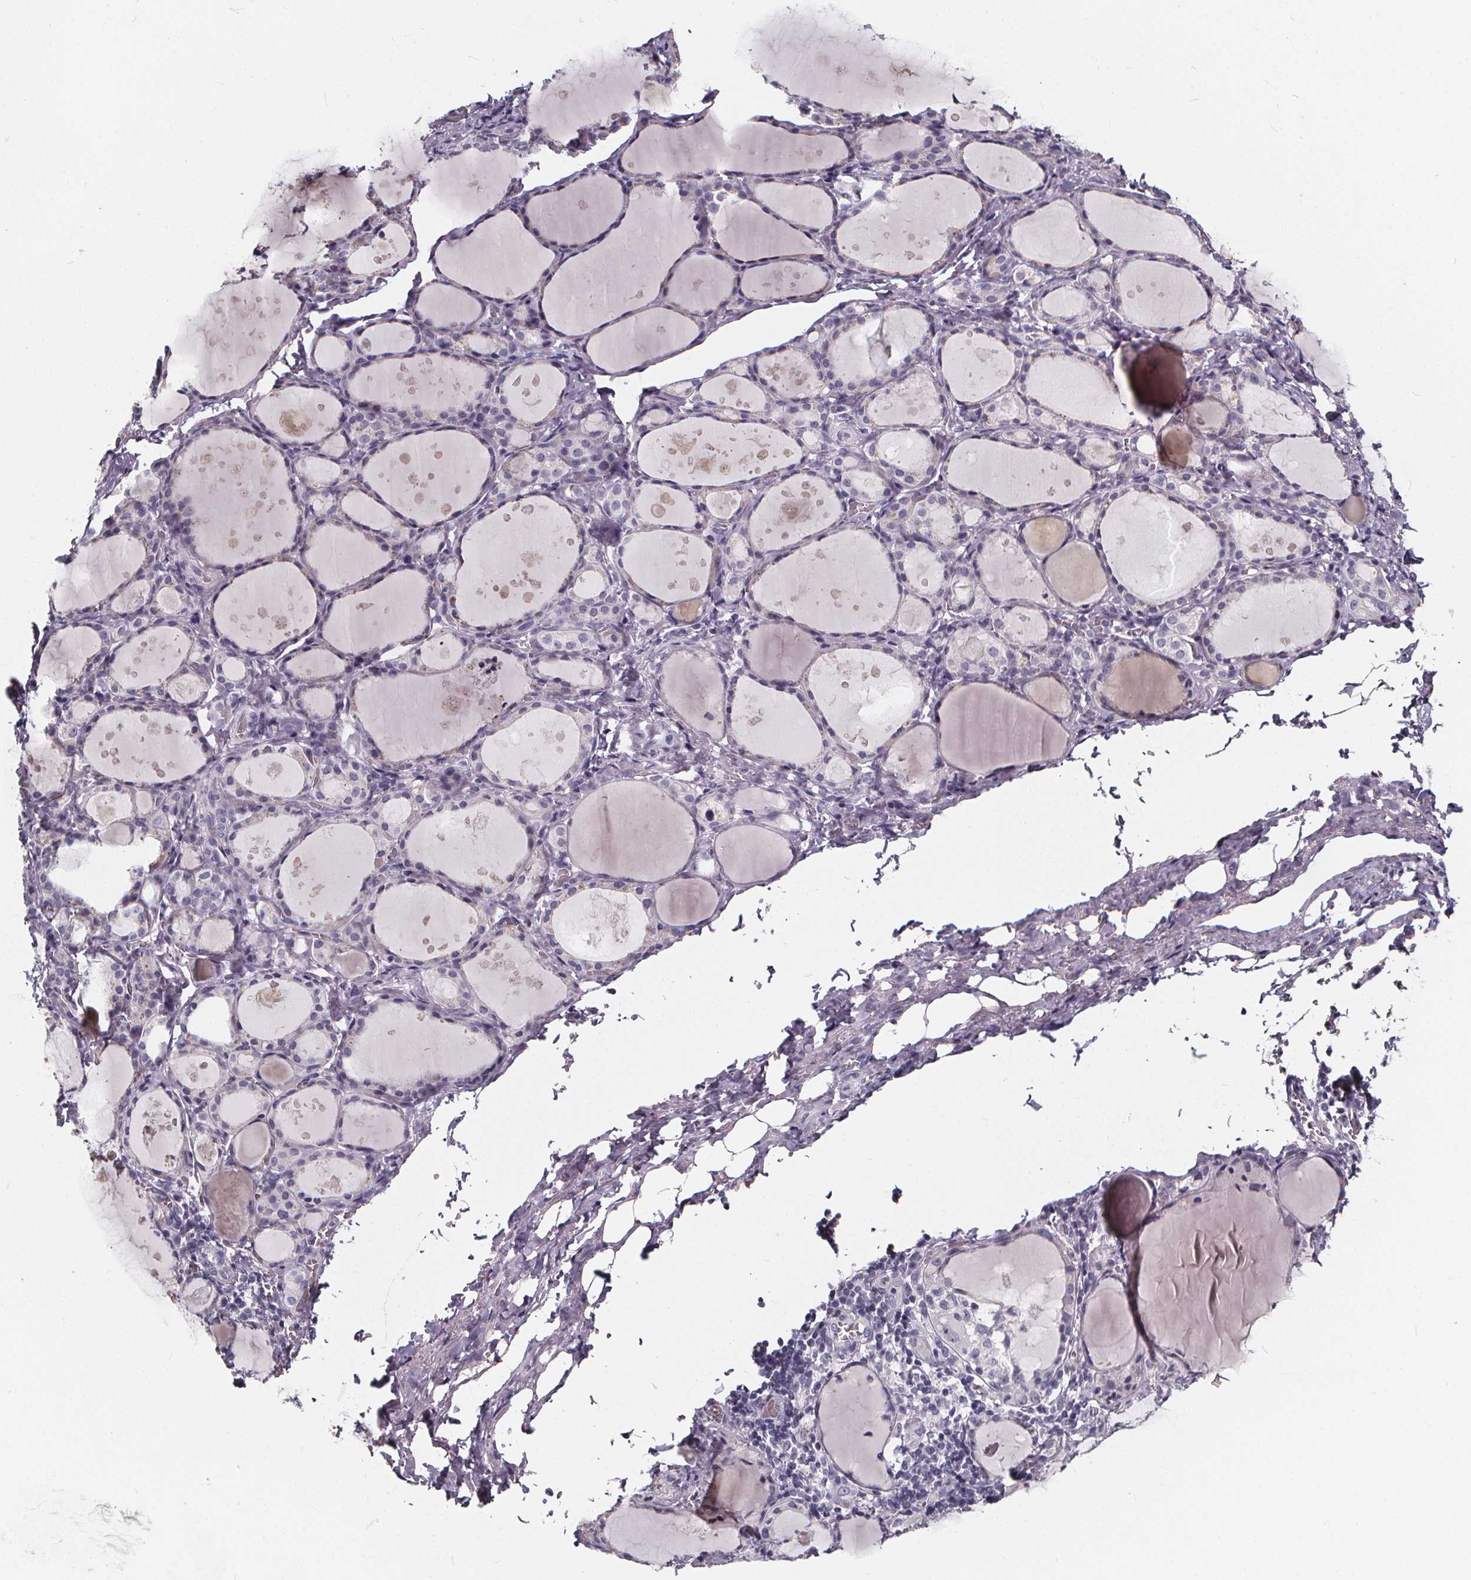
{"staining": {"intensity": "negative", "quantity": "none", "location": "none"}, "tissue": "thyroid gland", "cell_type": "Glandular cells", "image_type": "normal", "snomed": [{"axis": "morphology", "description": "Normal tissue, NOS"}, {"axis": "topography", "description": "Thyroid gland"}], "caption": "Immunohistochemistry of normal thyroid gland exhibits no positivity in glandular cells.", "gene": "SPEF2", "patient": {"sex": "male", "age": 68}}